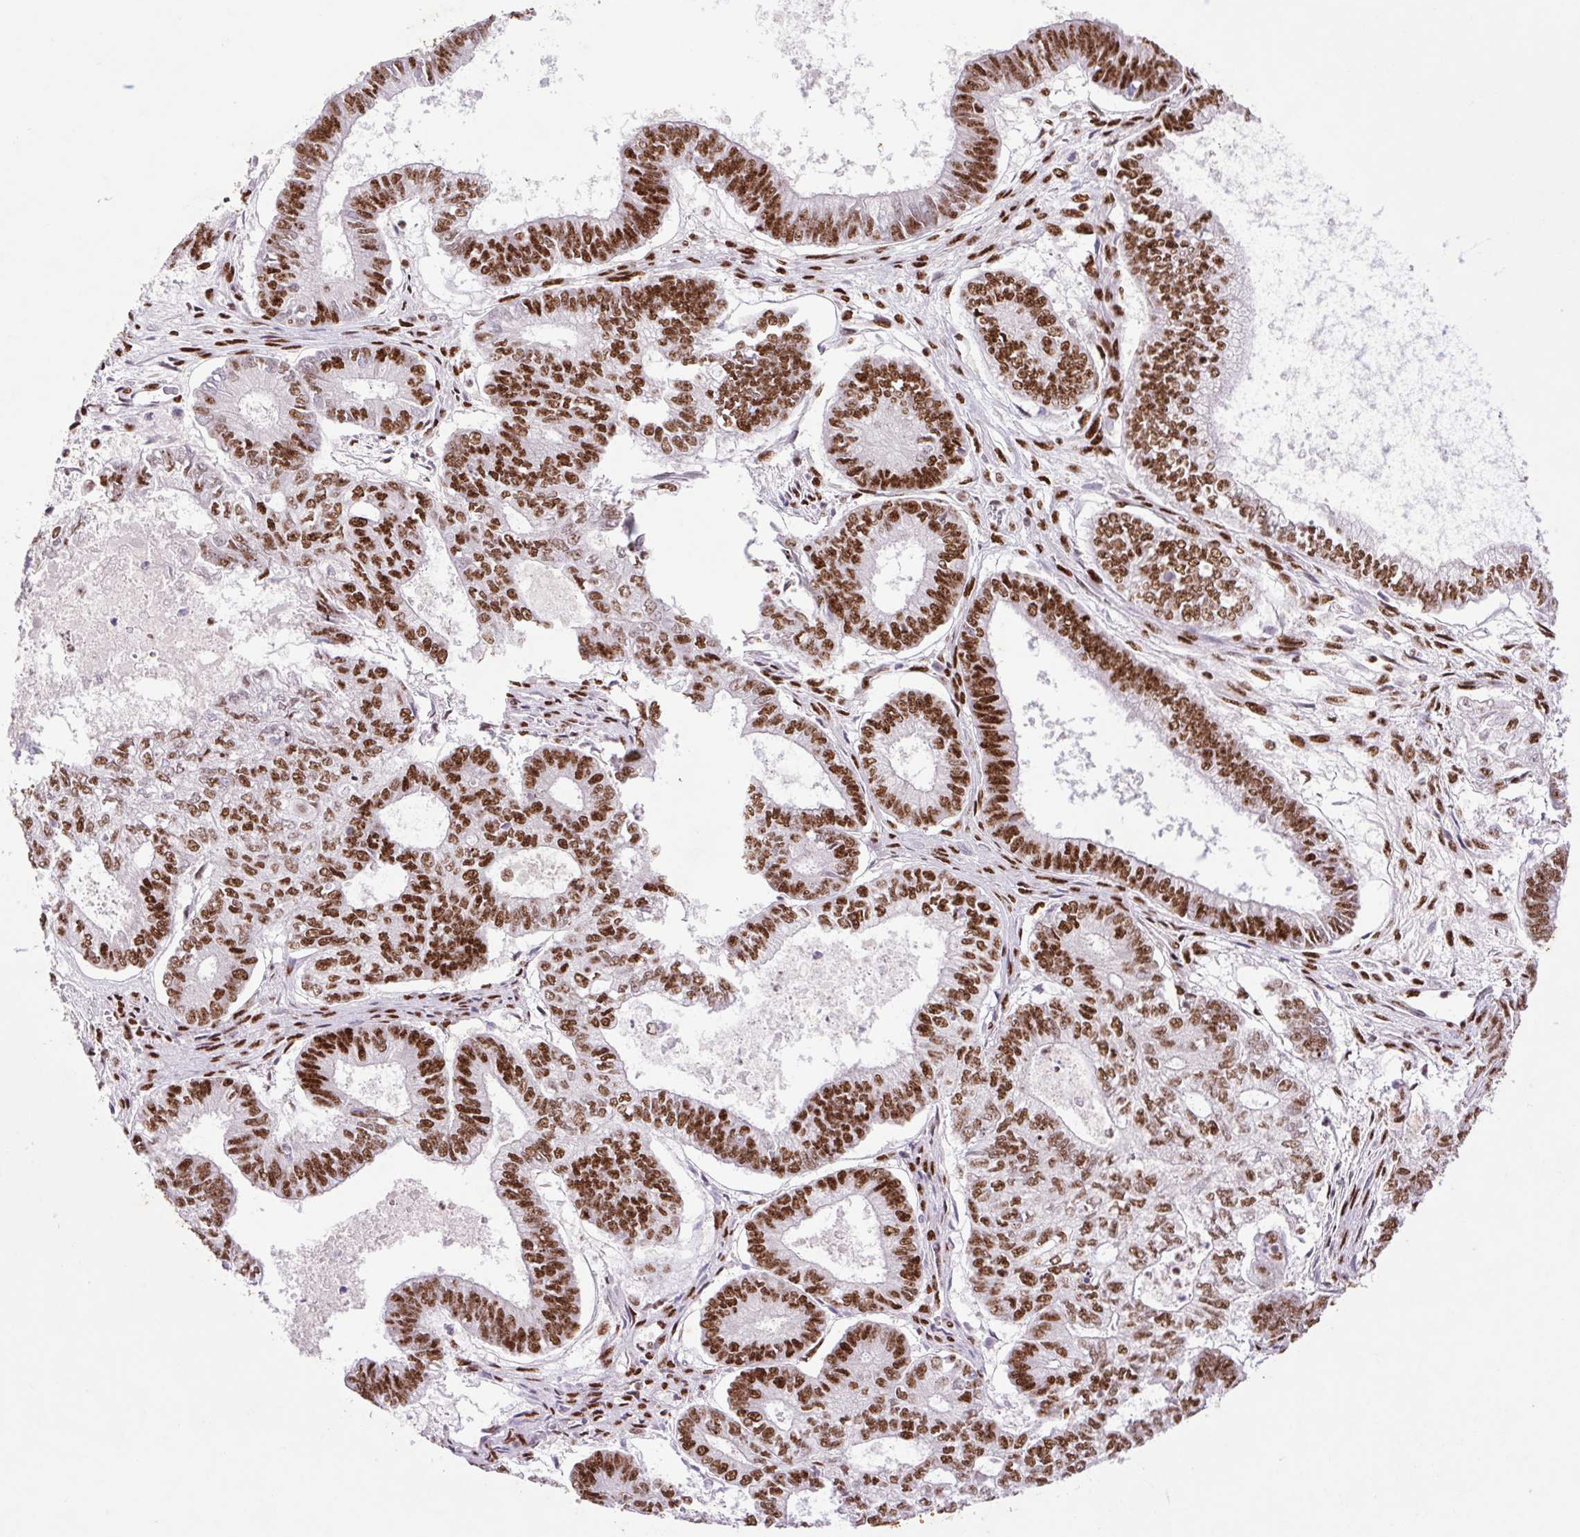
{"staining": {"intensity": "strong", "quantity": ">75%", "location": "nuclear"}, "tissue": "ovarian cancer", "cell_type": "Tumor cells", "image_type": "cancer", "snomed": [{"axis": "morphology", "description": "Carcinoma, endometroid"}, {"axis": "topography", "description": "Ovary"}], "caption": "An image of human ovarian endometroid carcinoma stained for a protein exhibits strong nuclear brown staining in tumor cells.", "gene": "LDLRAD4", "patient": {"sex": "female", "age": 64}}